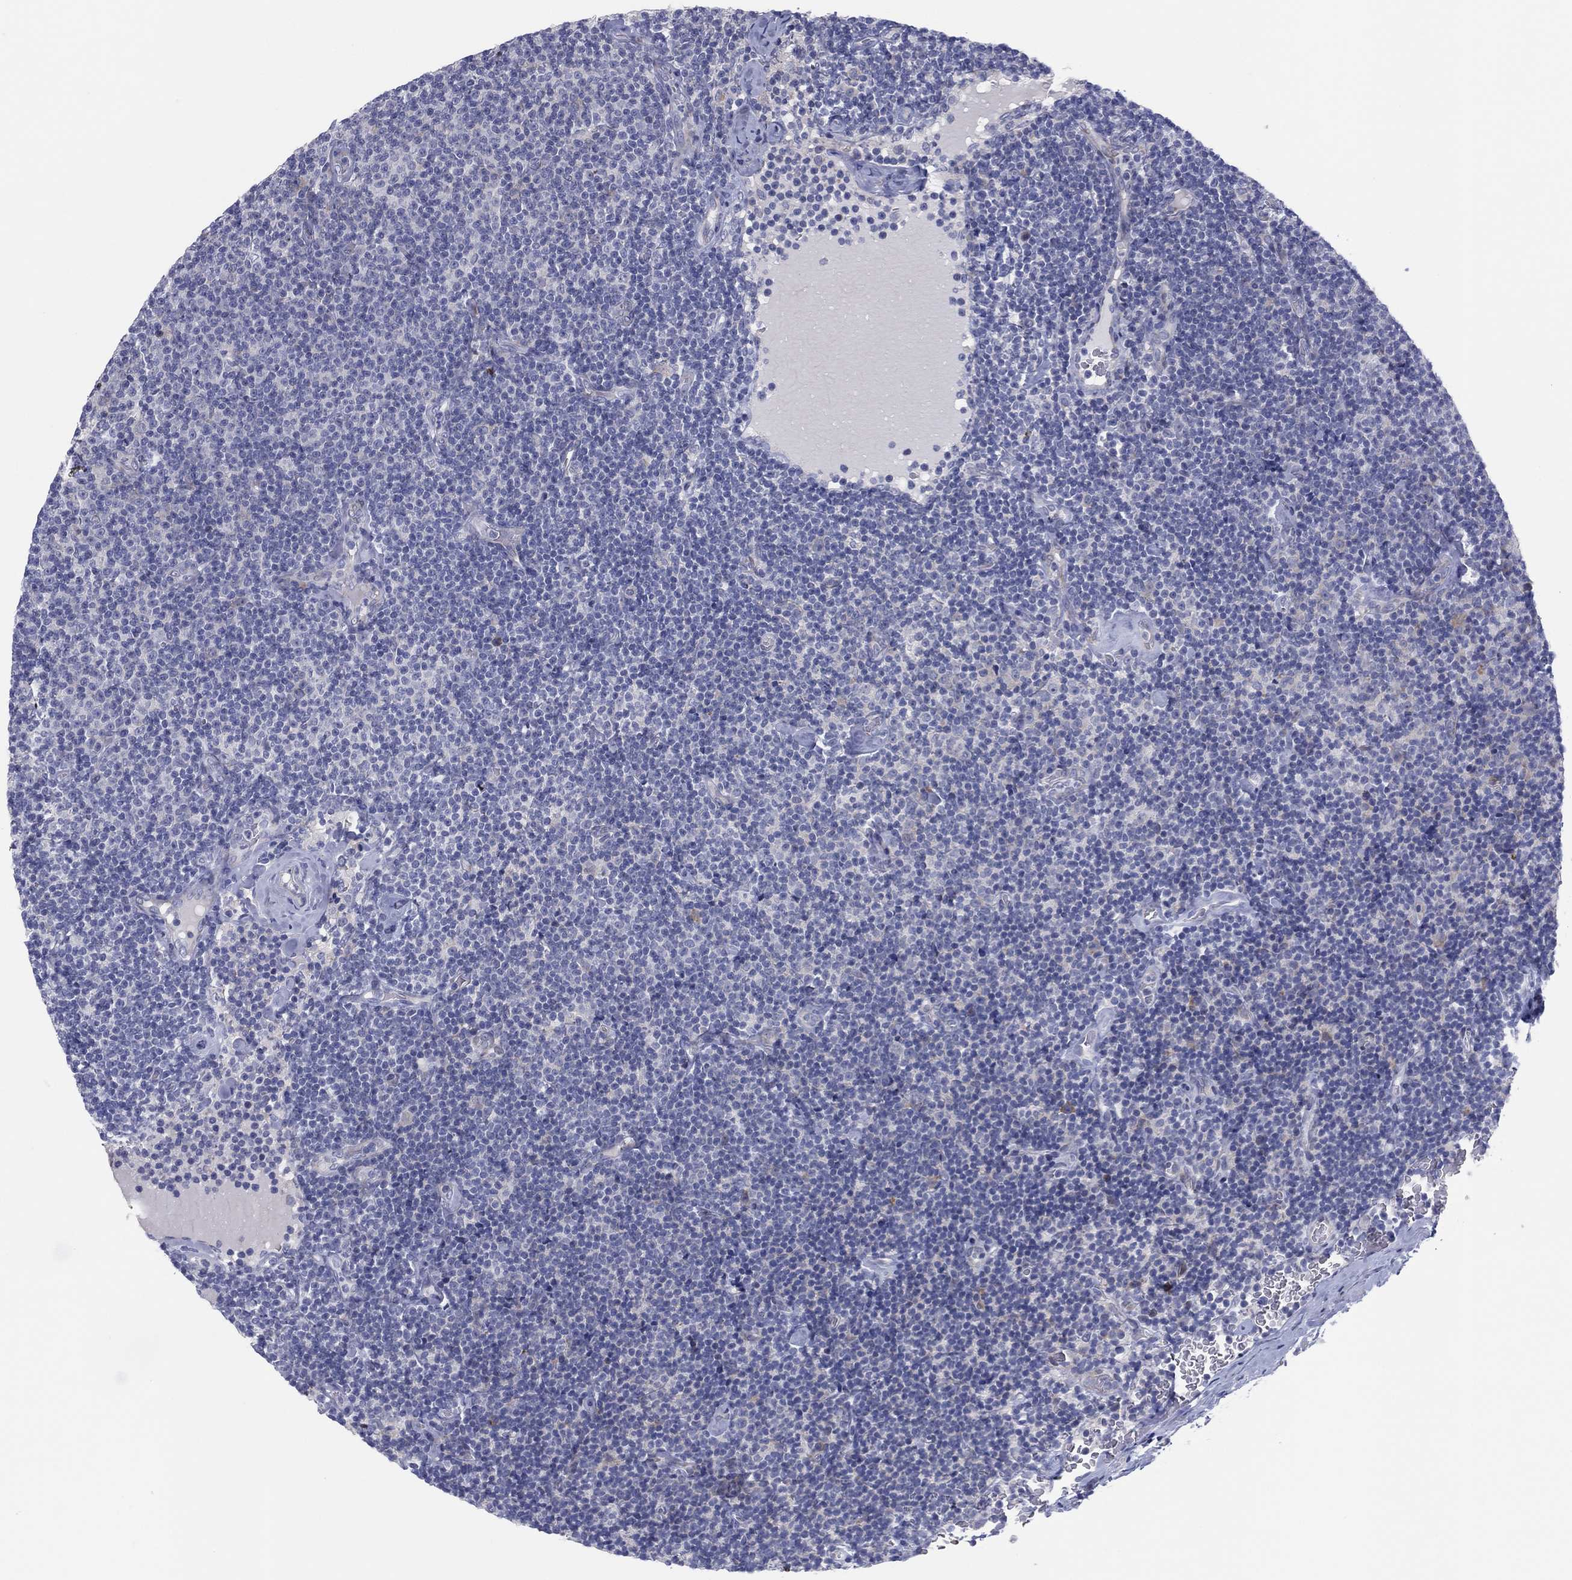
{"staining": {"intensity": "negative", "quantity": "none", "location": "none"}, "tissue": "lymphoma", "cell_type": "Tumor cells", "image_type": "cancer", "snomed": [{"axis": "morphology", "description": "Malignant lymphoma, non-Hodgkin's type, Low grade"}, {"axis": "topography", "description": "Lymph node"}], "caption": "A photomicrograph of lymphoma stained for a protein reveals no brown staining in tumor cells.", "gene": "HEATR4", "patient": {"sex": "male", "age": 81}}